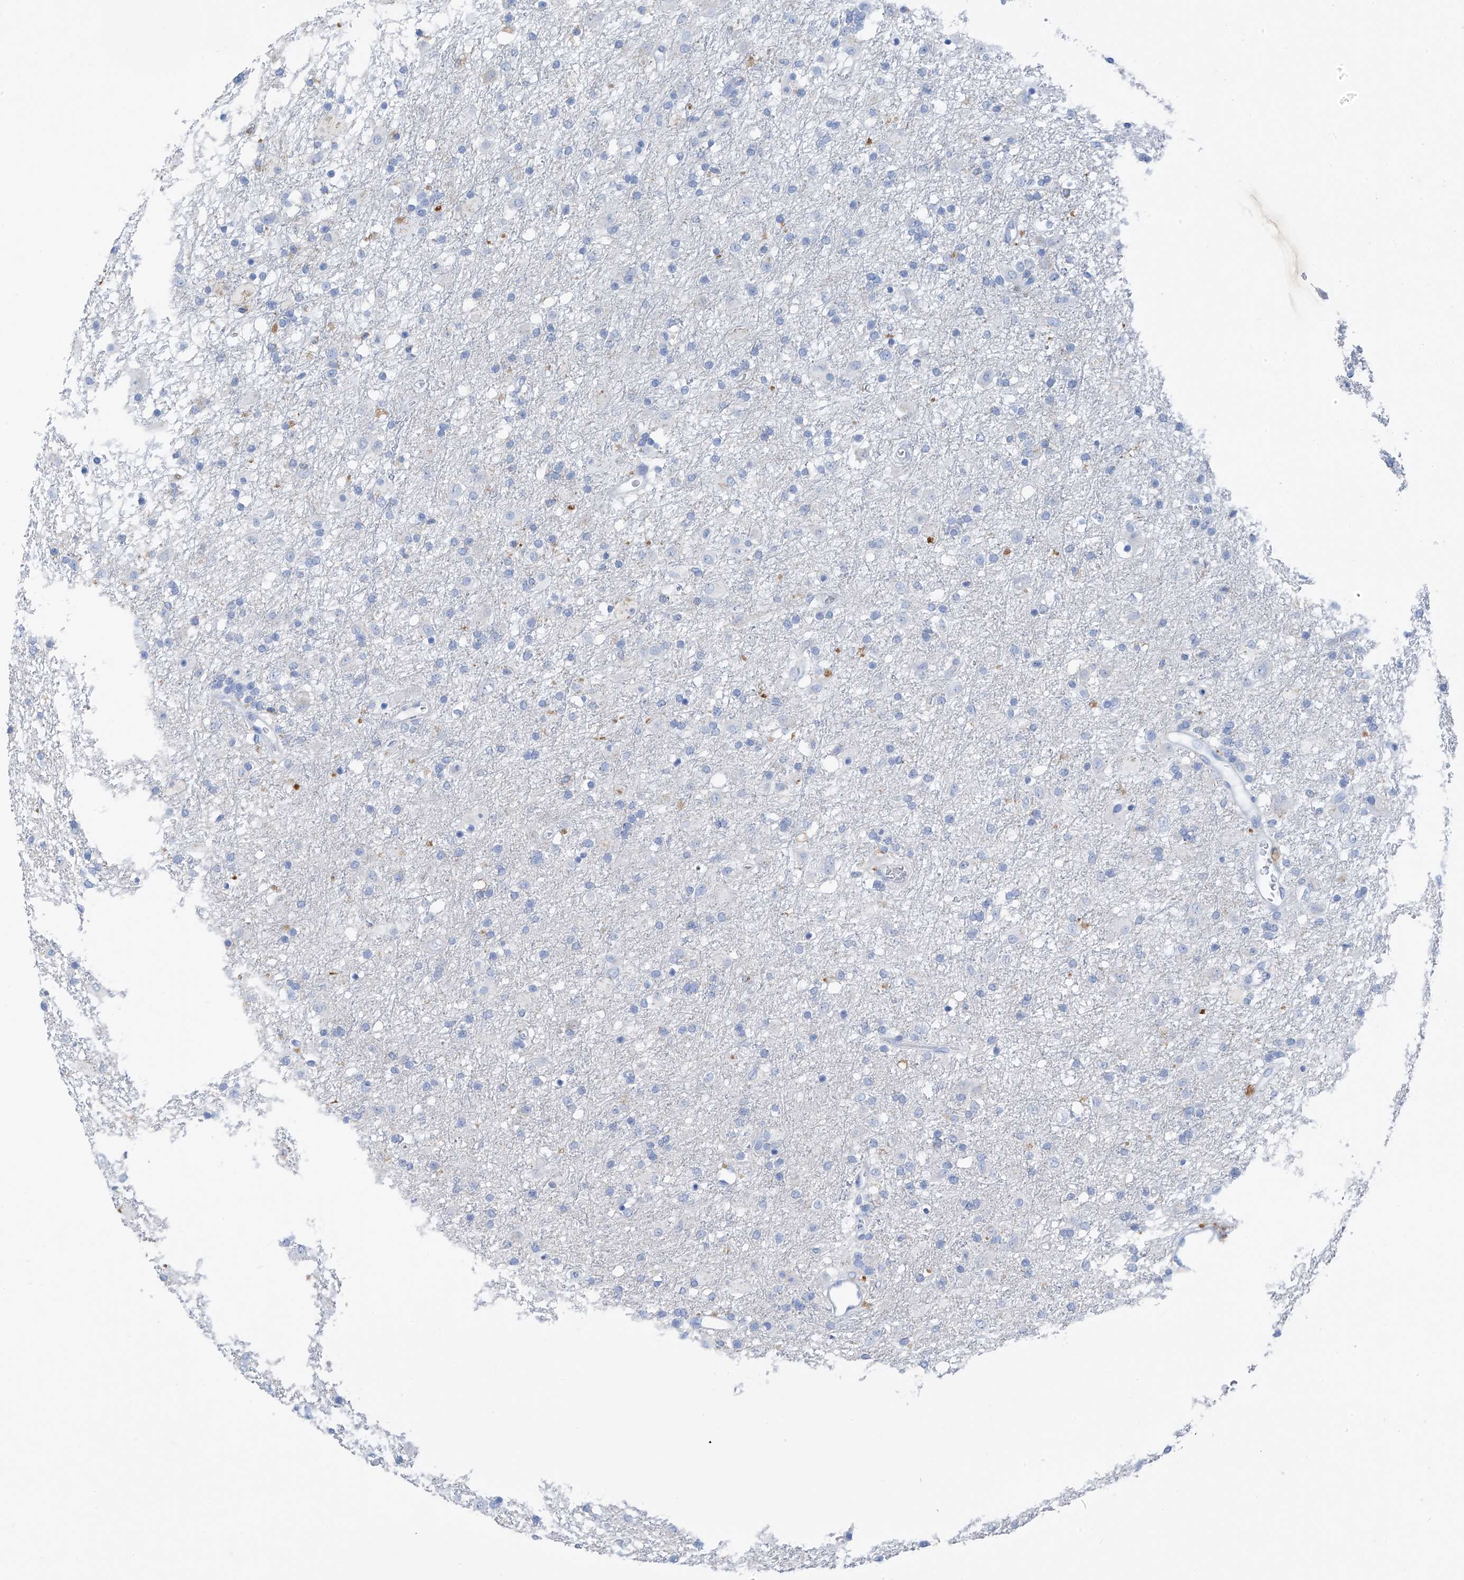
{"staining": {"intensity": "negative", "quantity": "none", "location": "none"}, "tissue": "glioma", "cell_type": "Tumor cells", "image_type": "cancer", "snomed": [{"axis": "morphology", "description": "Glioma, malignant, Low grade"}, {"axis": "topography", "description": "Brain"}], "caption": "The immunohistochemistry (IHC) histopathology image has no significant positivity in tumor cells of glioma tissue.", "gene": "GLMP", "patient": {"sex": "male", "age": 65}}